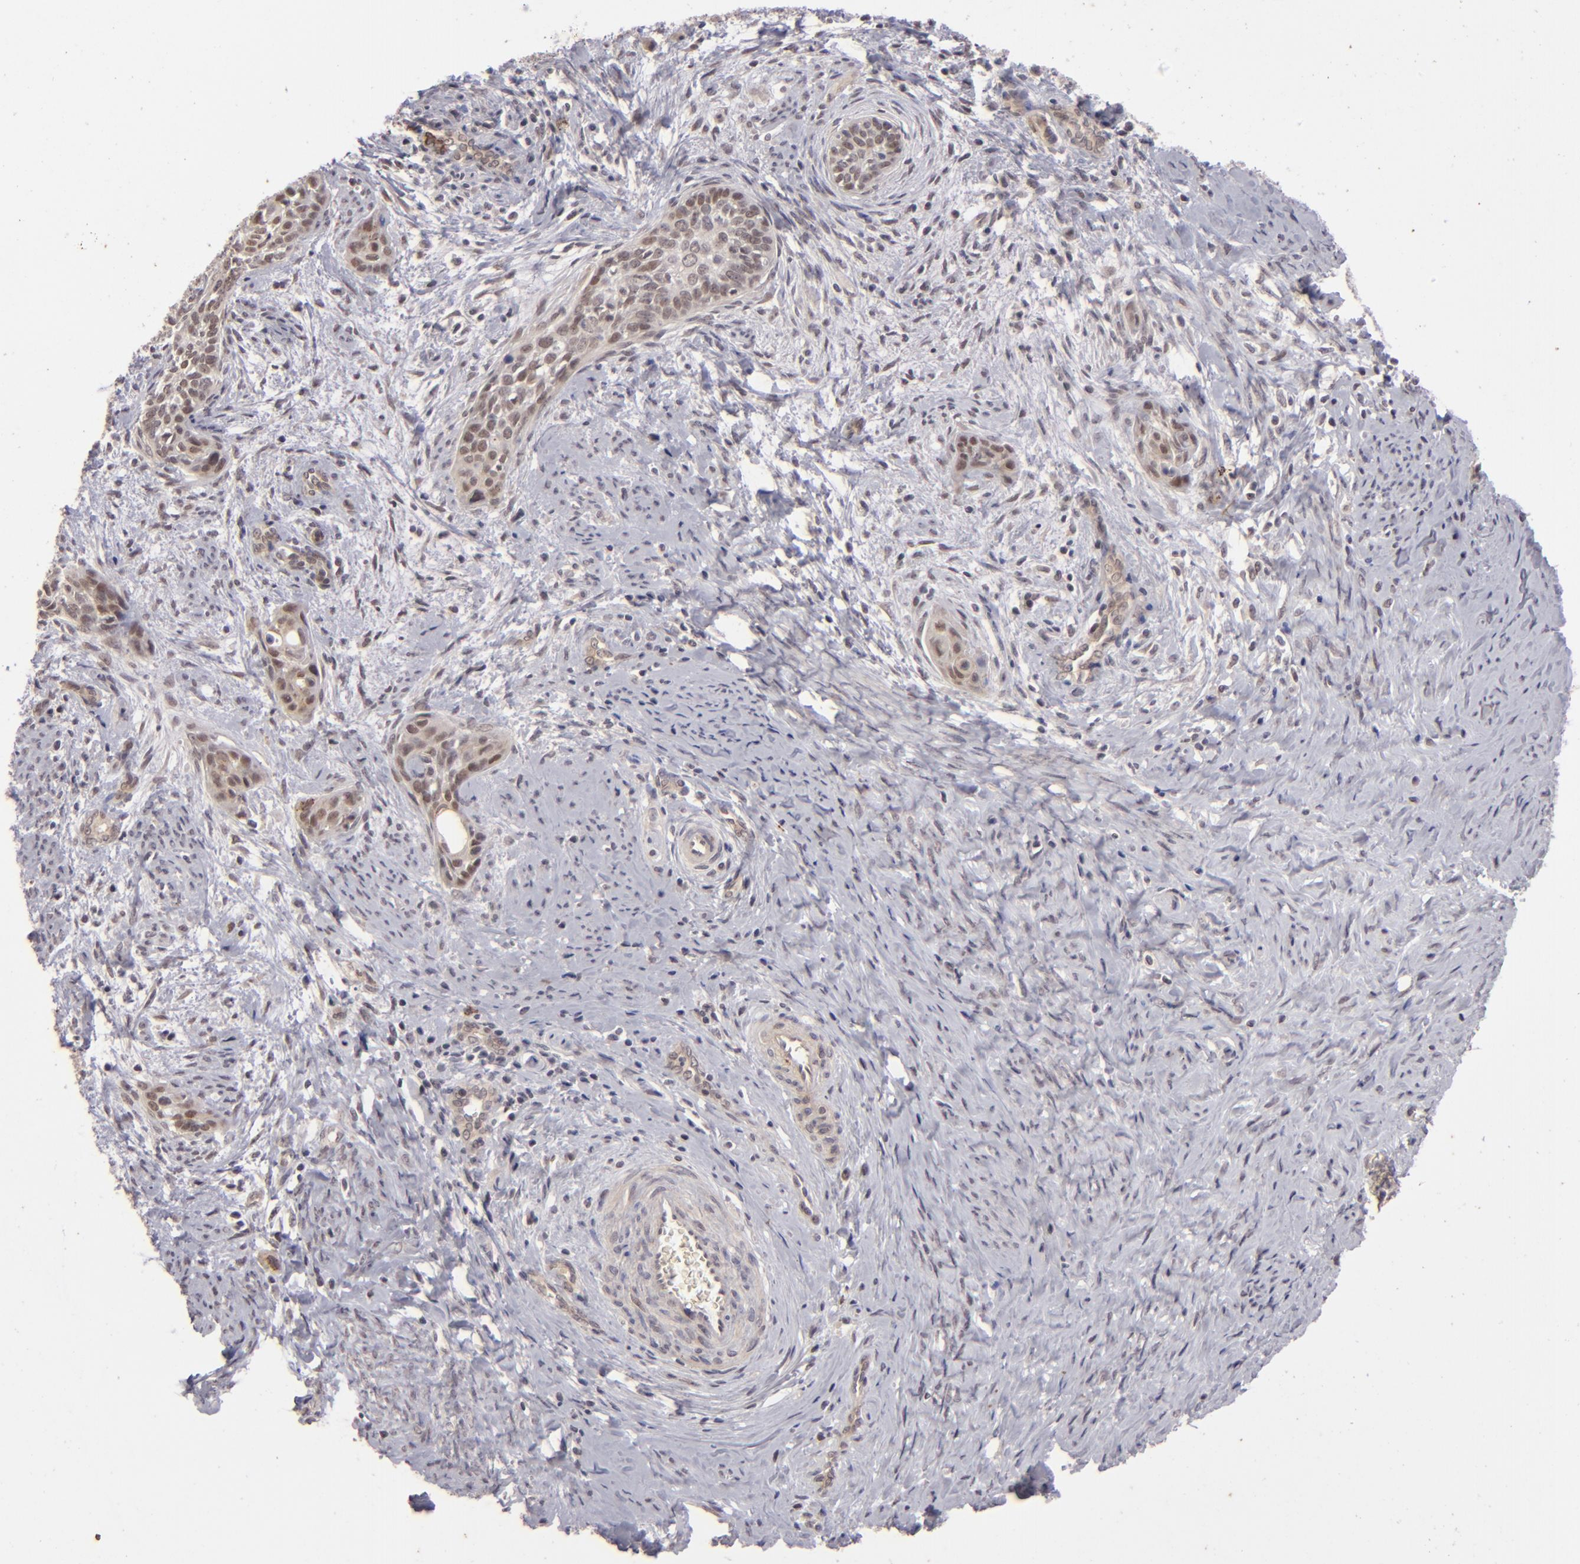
{"staining": {"intensity": "weak", "quantity": "<25%", "location": "cytoplasmic/membranous,nuclear"}, "tissue": "cervical cancer", "cell_type": "Tumor cells", "image_type": "cancer", "snomed": [{"axis": "morphology", "description": "Squamous cell carcinoma, NOS"}, {"axis": "topography", "description": "Cervix"}], "caption": "This is a histopathology image of IHC staining of cervical cancer, which shows no expression in tumor cells.", "gene": "DFFA", "patient": {"sex": "female", "age": 33}}